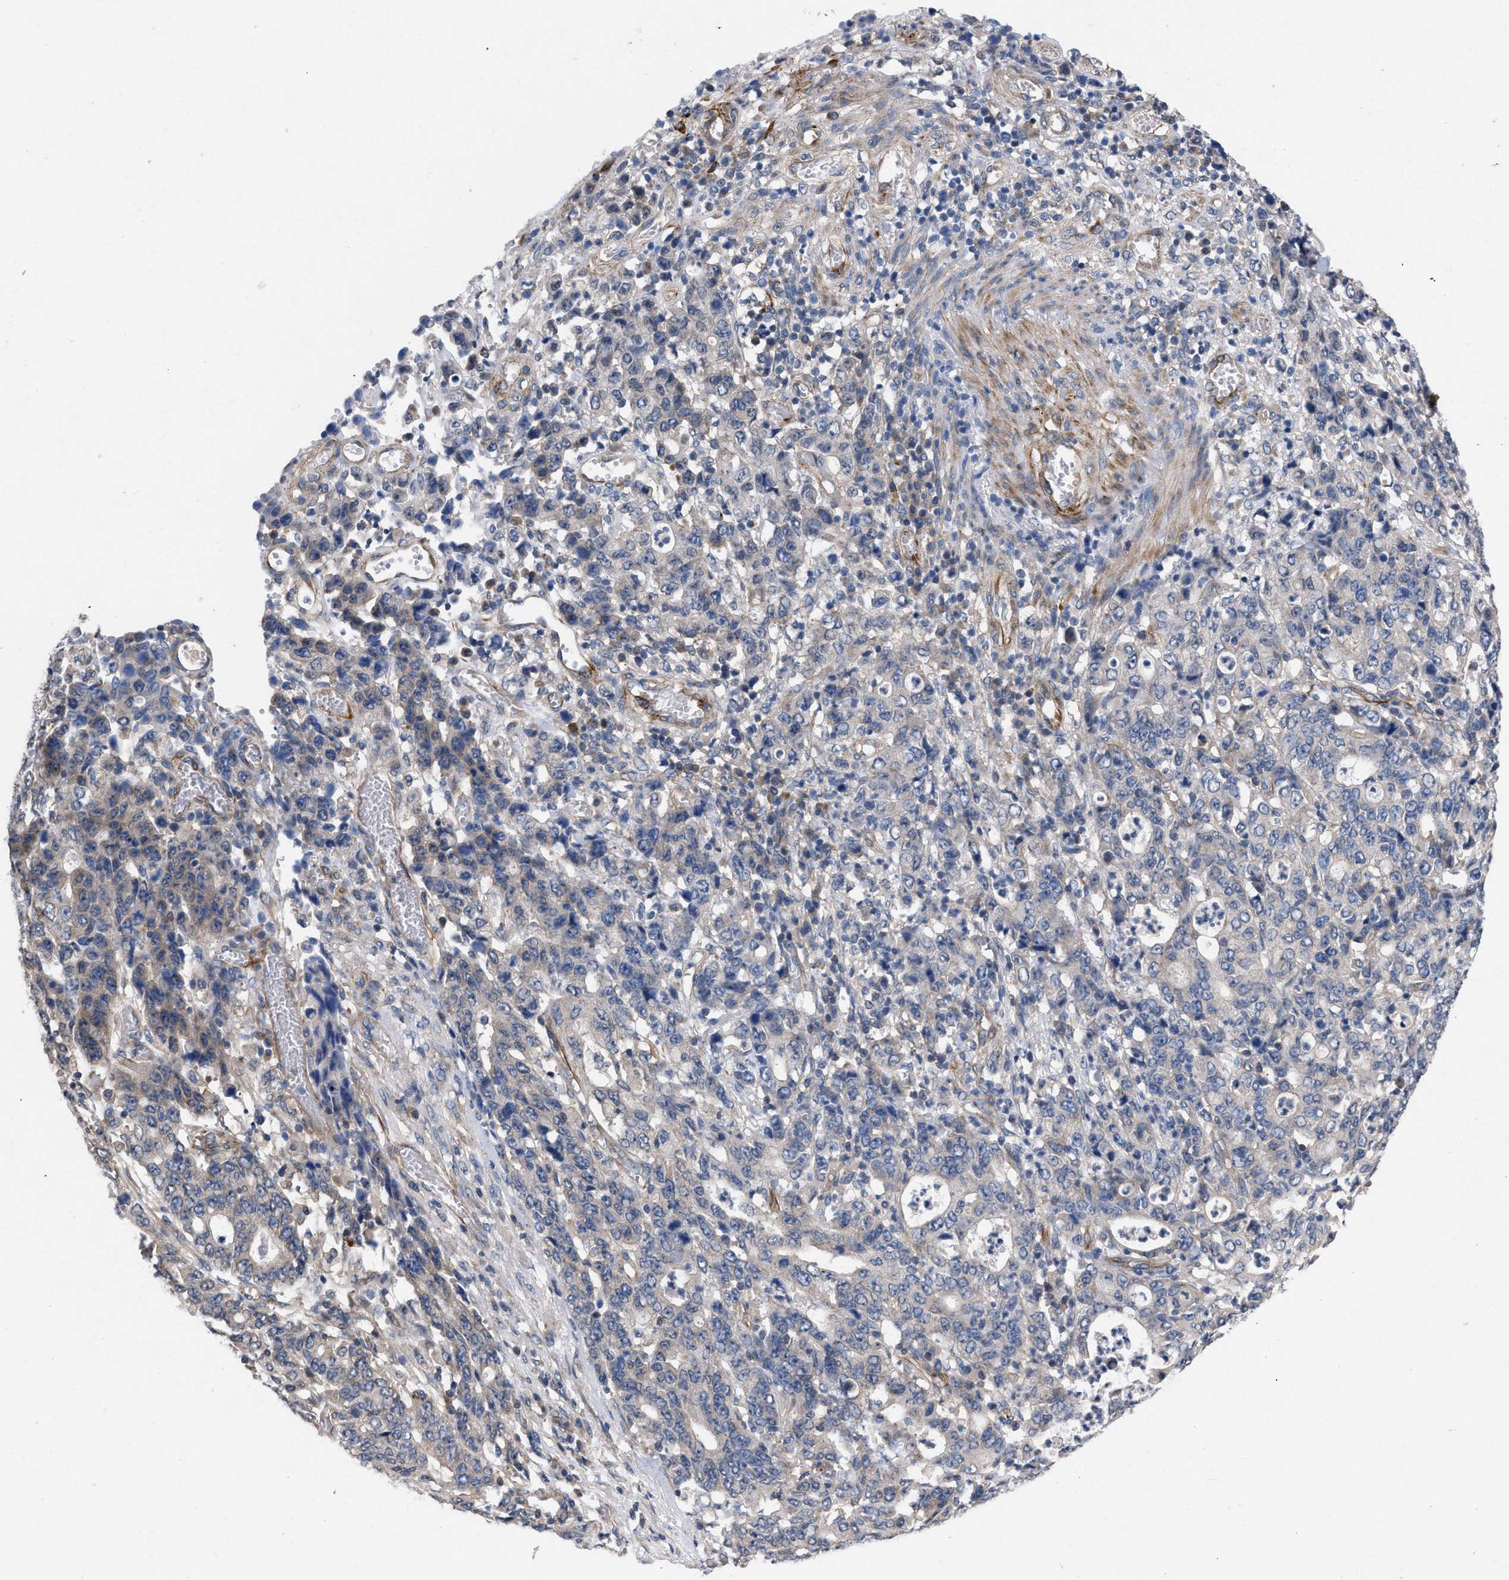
{"staining": {"intensity": "weak", "quantity": "25%-75%", "location": "cytoplasmic/membranous"}, "tissue": "stomach cancer", "cell_type": "Tumor cells", "image_type": "cancer", "snomed": [{"axis": "morphology", "description": "Adenocarcinoma, NOS"}, {"axis": "topography", "description": "Stomach, upper"}], "caption": "Stomach cancer stained with IHC exhibits weak cytoplasmic/membranous expression in approximately 25%-75% of tumor cells.", "gene": "TMEM131", "patient": {"sex": "male", "age": 69}}